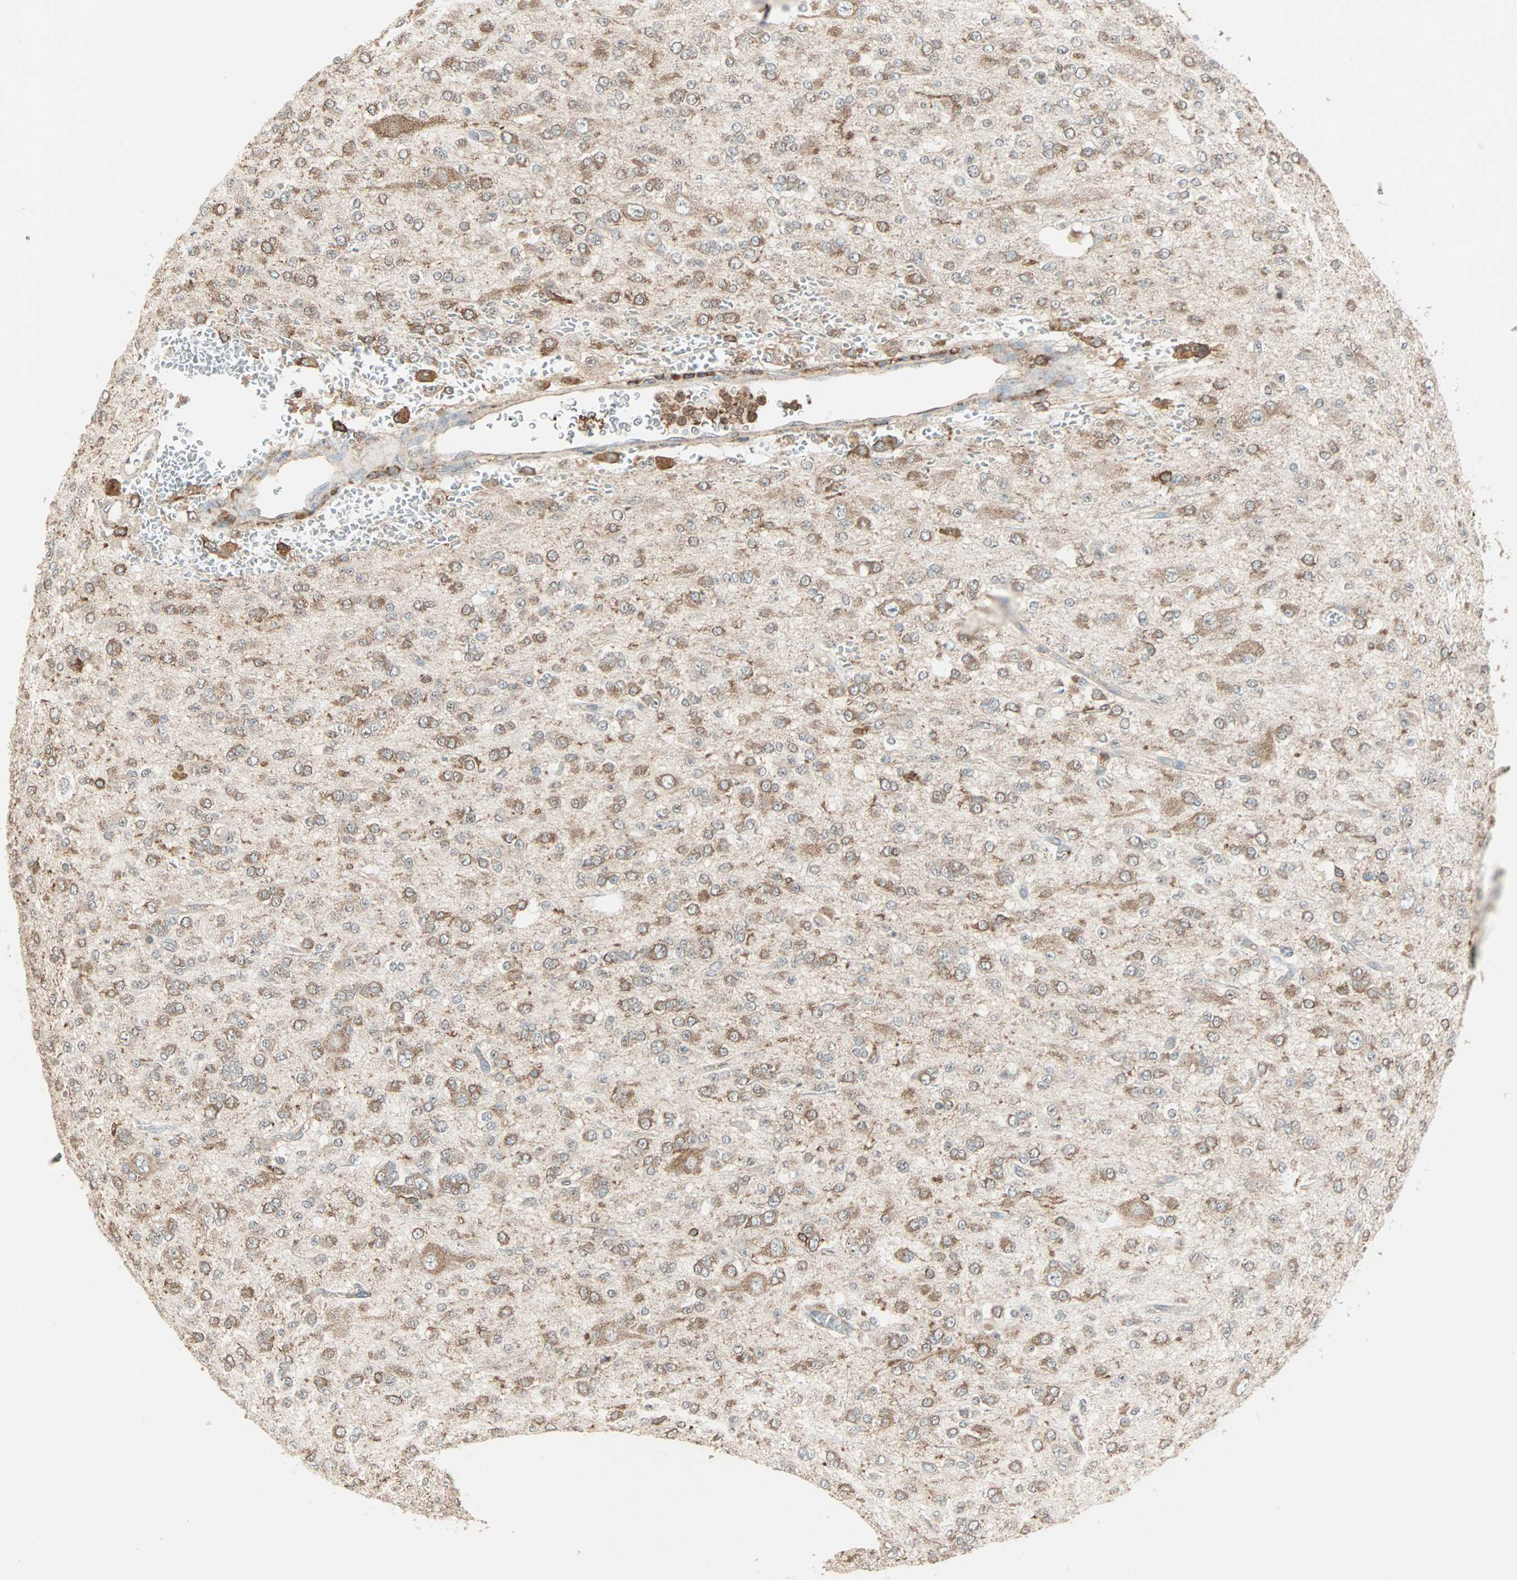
{"staining": {"intensity": "moderate", "quantity": ">75%", "location": "cytoplasmic/membranous"}, "tissue": "glioma", "cell_type": "Tumor cells", "image_type": "cancer", "snomed": [{"axis": "morphology", "description": "Glioma, malignant, Low grade"}, {"axis": "topography", "description": "Brain"}], "caption": "A photomicrograph of human malignant glioma (low-grade) stained for a protein displays moderate cytoplasmic/membranous brown staining in tumor cells.", "gene": "MMP3", "patient": {"sex": "male", "age": 38}}